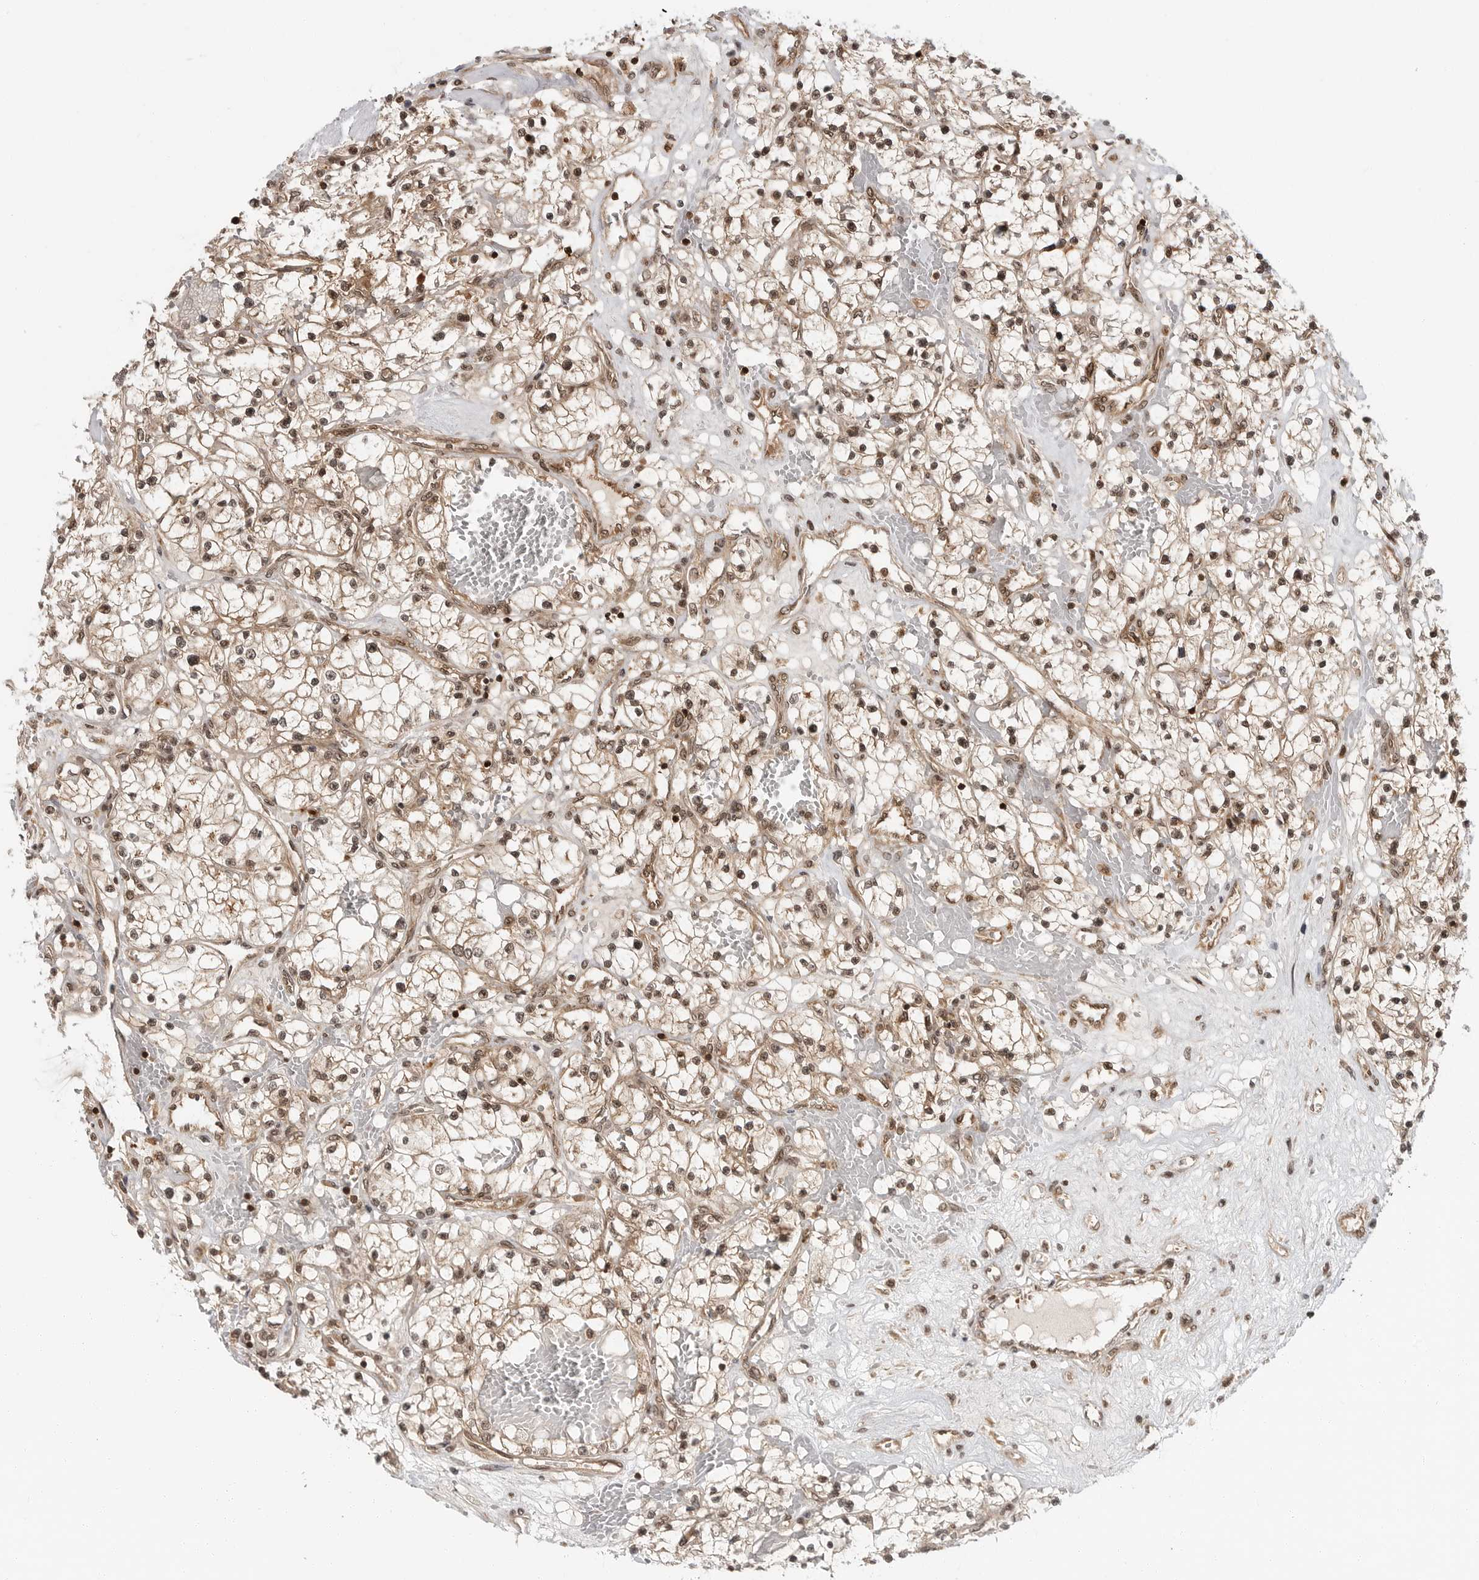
{"staining": {"intensity": "moderate", "quantity": ">75%", "location": "cytoplasmic/membranous,nuclear"}, "tissue": "renal cancer", "cell_type": "Tumor cells", "image_type": "cancer", "snomed": [{"axis": "morphology", "description": "Normal tissue, NOS"}, {"axis": "morphology", "description": "Adenocarcinoma, NOS"}, {"axis": "topography", "description": "Kidney"}], "caption": "This is a photomicrograph of IHC staining of adenocarcinoma (renal), which shows moderate positivity in the cytoplasmic/membranous and nuclear of tumor cells.", "gene": "SZRD1", "patient": {"sex": "male", "age": 68}}